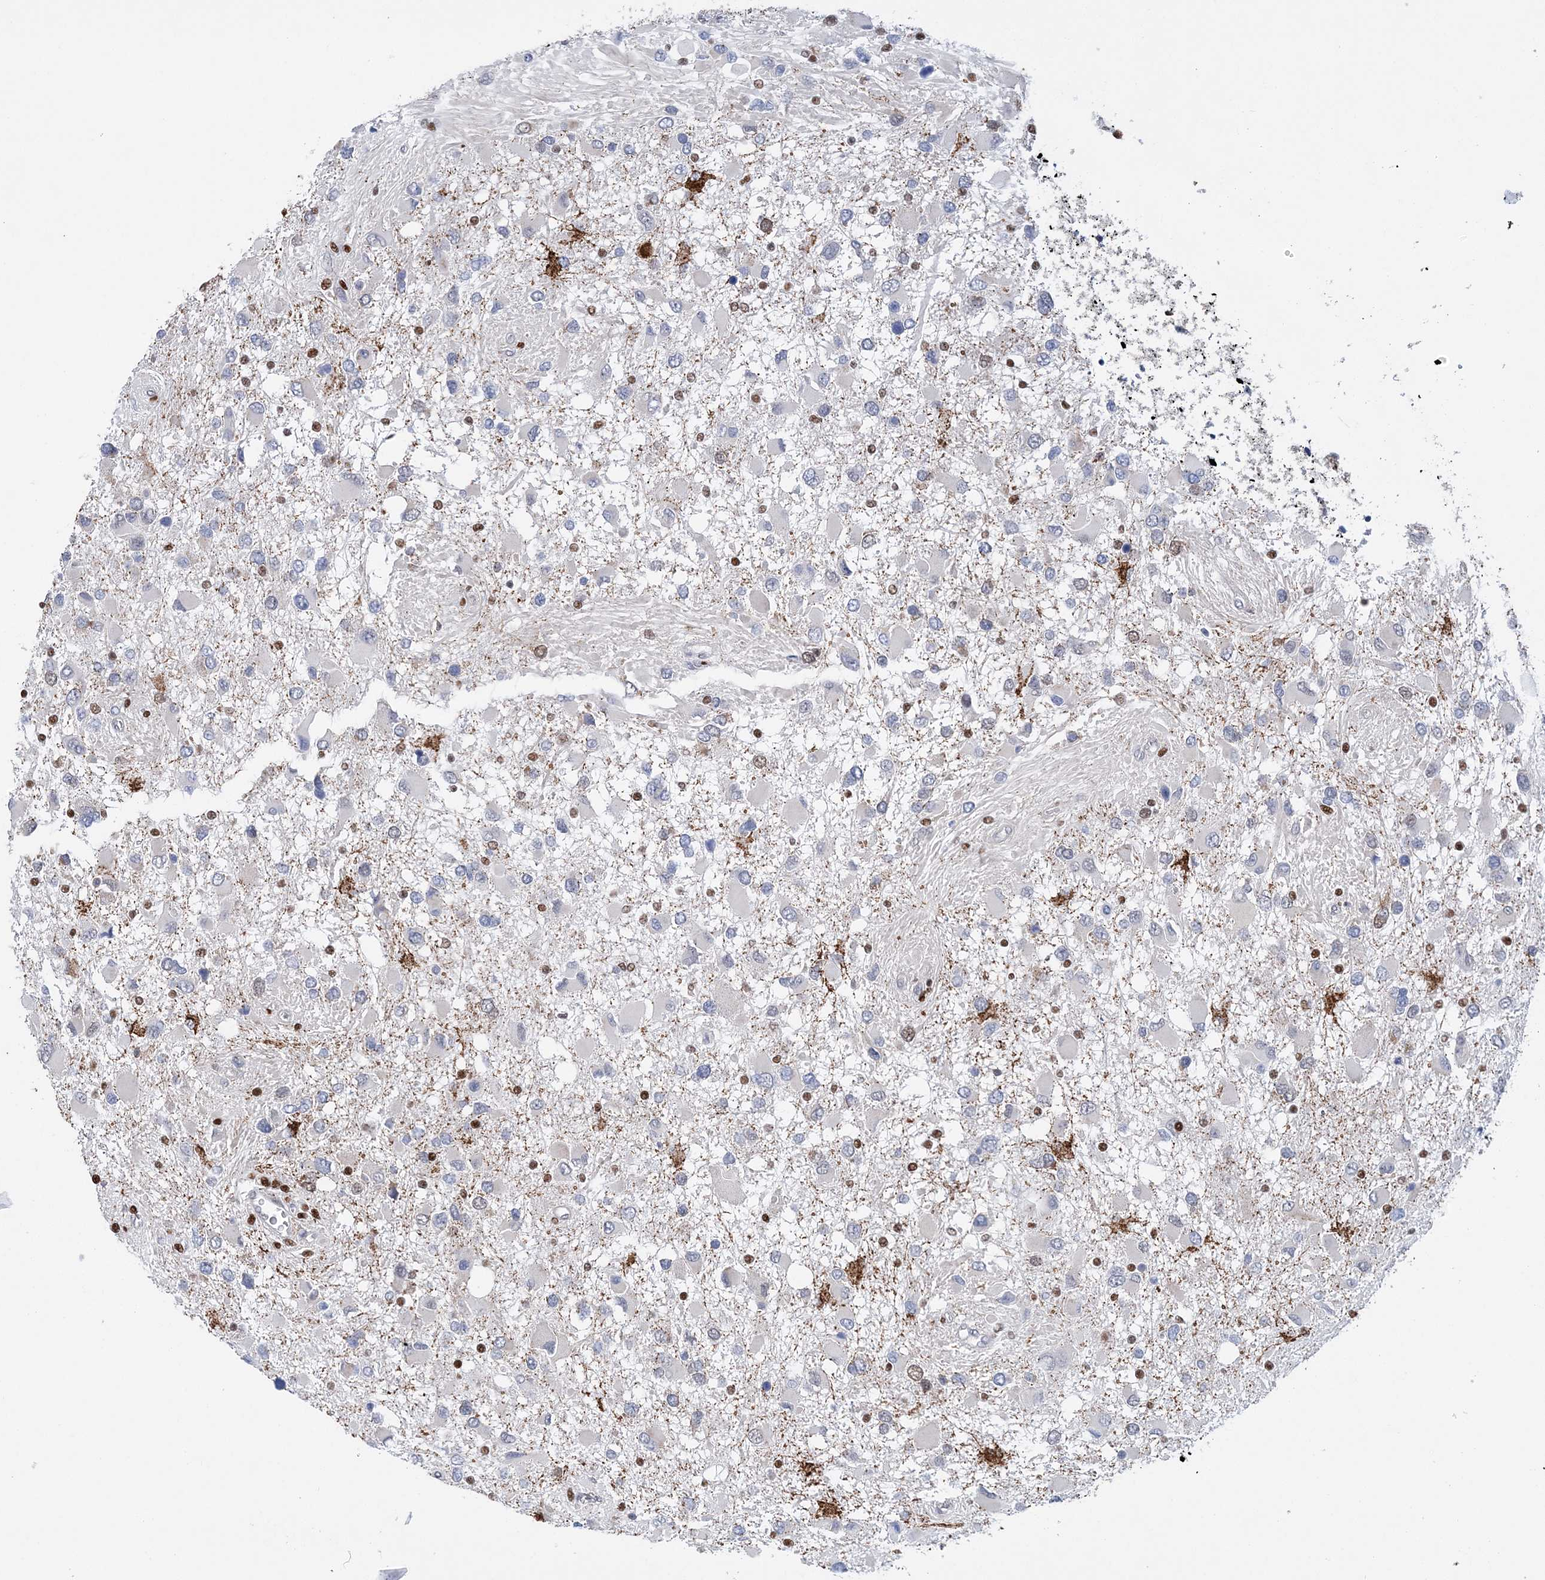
{"staining": {"intensity": "negative", "quantity": "none", "location": "none"}, "tissue": "glioma", "cell_type": "Tumor cells", "image_type": "cancer", "snomed": [{"axis": "morphology", "description": "Glioma, malignant, High grade"}, {"axis": "topography", "description": "Brain"}], "caption": "Immunohistochemical staining of human glioma exhibits no significant expression in tumor cells.", "gene": "NIT2", "patient": {"sex": "male", "age": 53}}